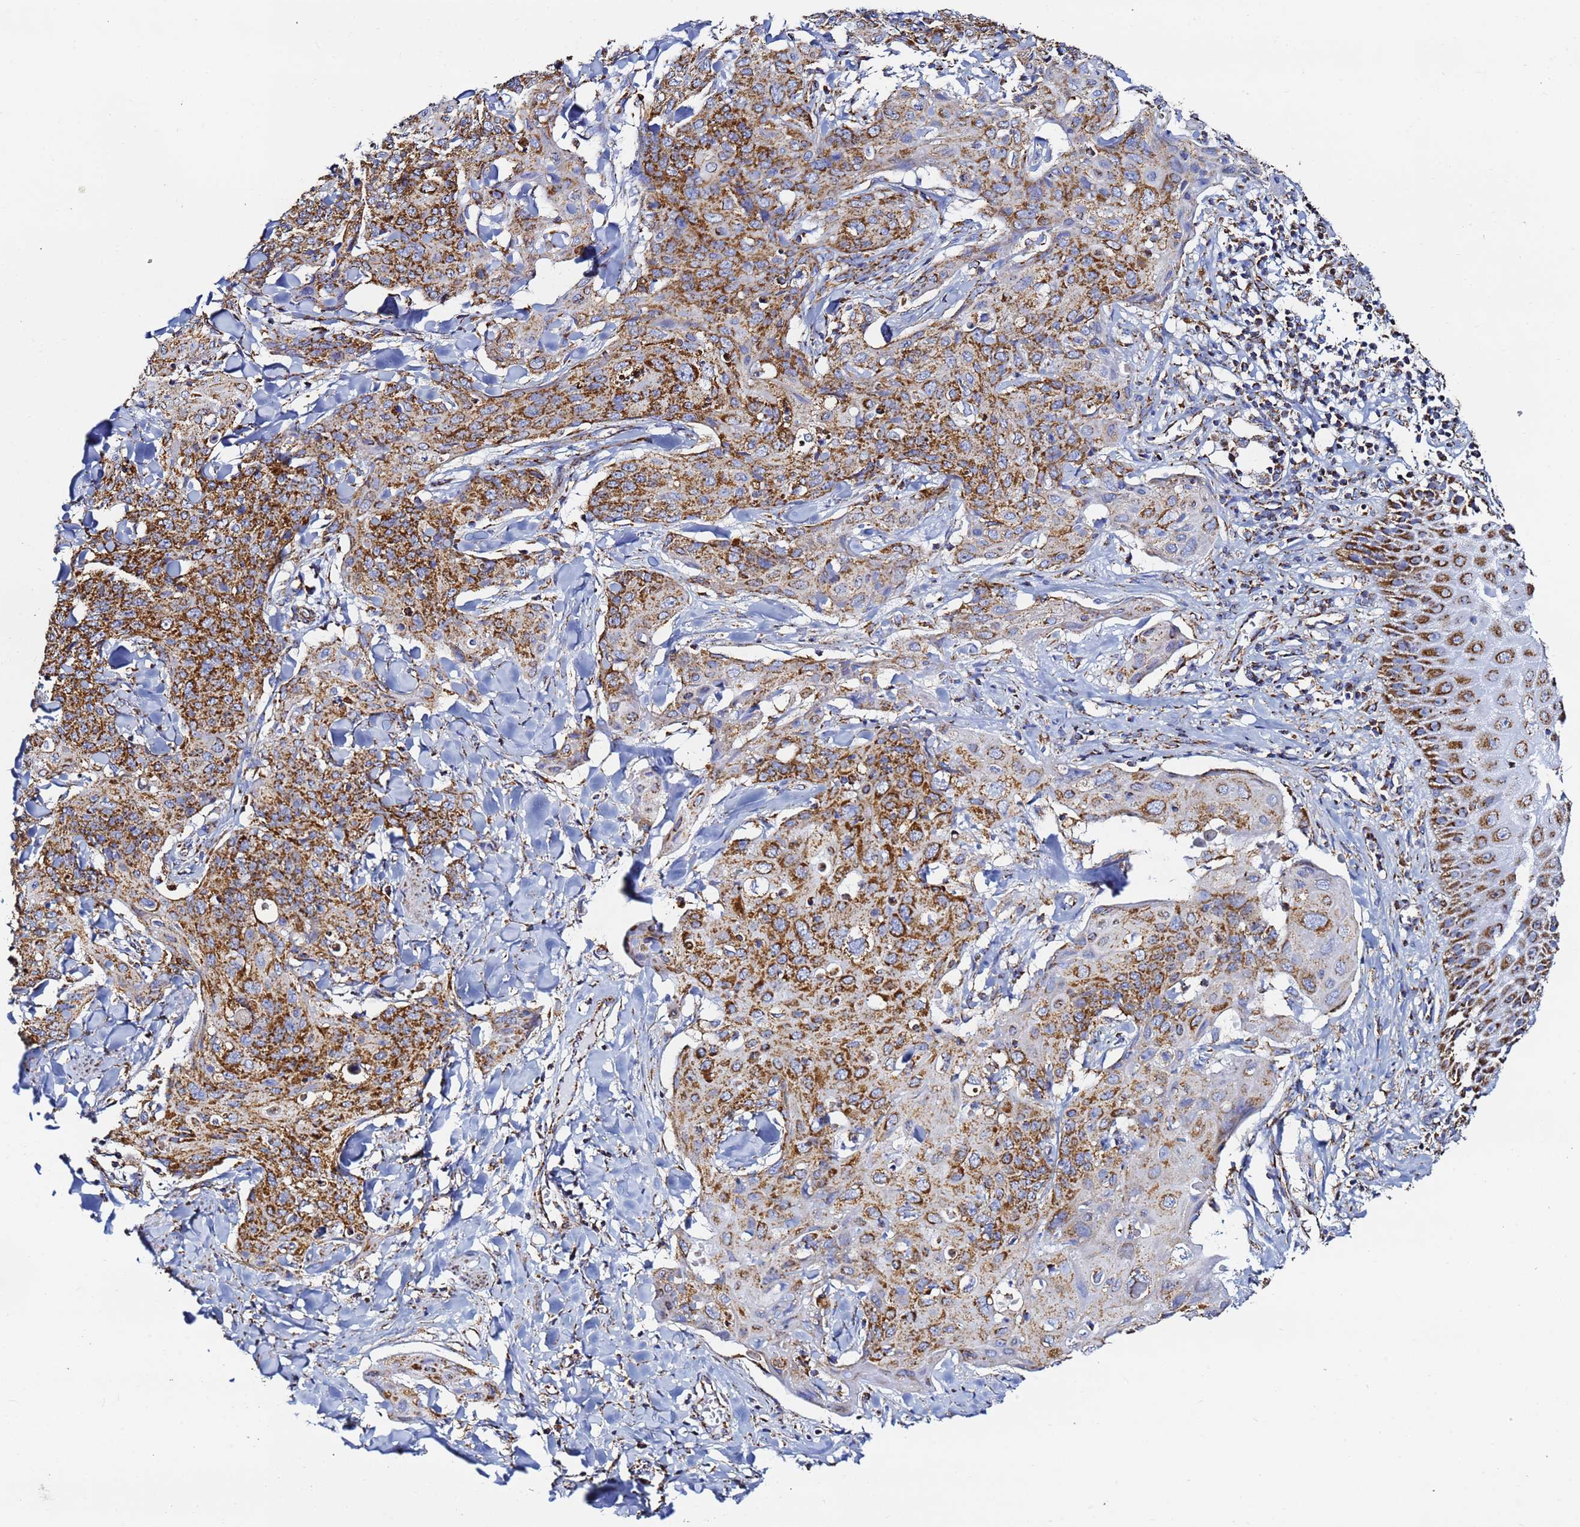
{"staining": {"intensity": "strong", "quantity": ">75%", "location": "cytoplasmic/membranous"}, "tissue": "skin cancer", "cell_type": "Tumor cells", "image_type": "cancer", "snomed": [{"axis": "morphology", "description": "Squamous cell carcinoma, NOS"}, {"axis": "topography", "description": "Skin"}, {"axis": "topography", "description": "Vulva"}], "caption": "The image exhibits staining of skin cancer (squamous cell carcinoma), revealing strong cytoplasmic/membranous protein positivity (brown color) within tumor cells.", "gene": "PHB2", "patient": {"sex": "female", "age": 85}}